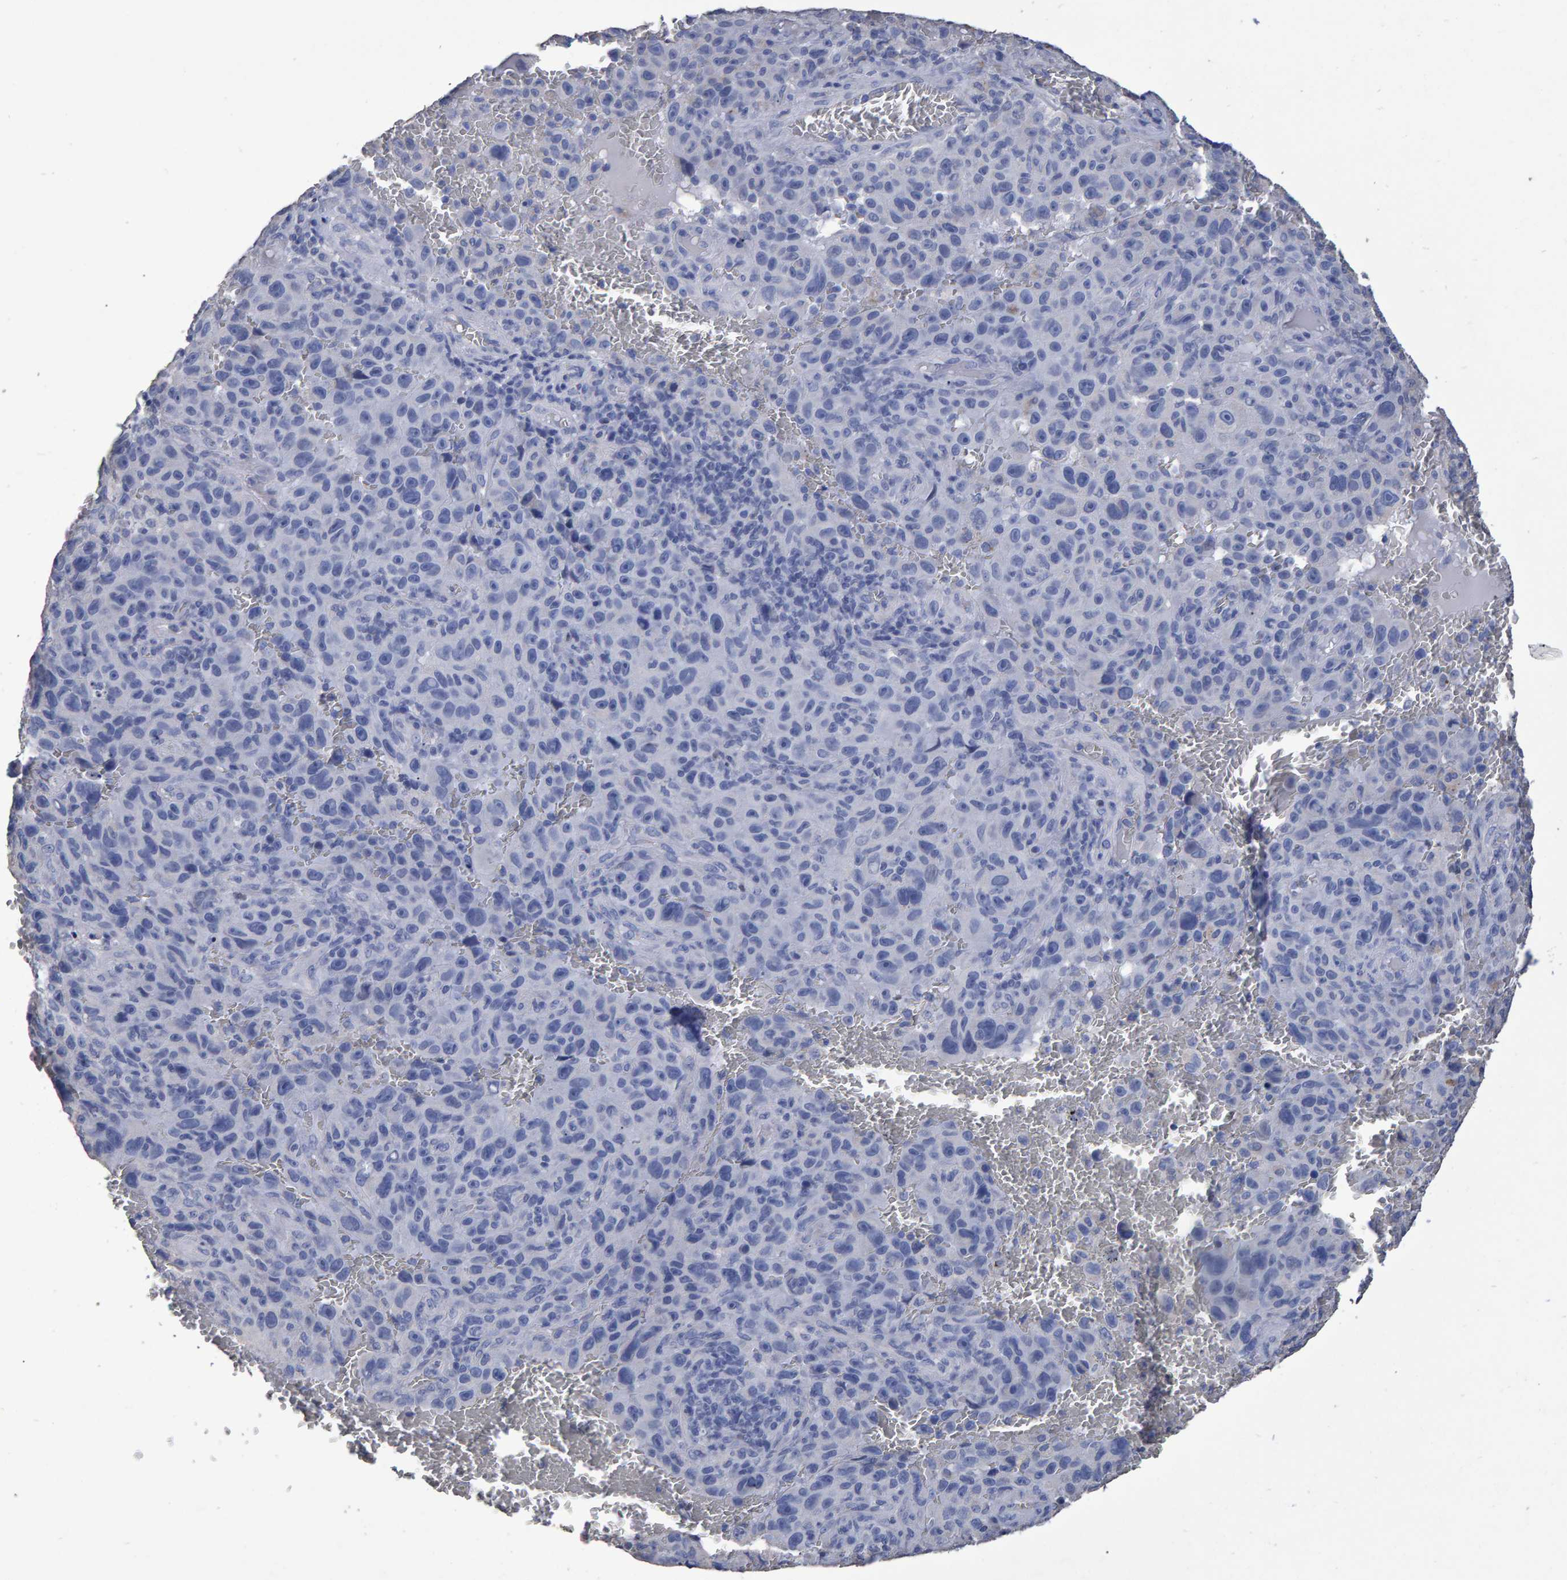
{"staining": {"intensity": "negative", "quantity": "none", "location": "none"}, "tissue": "melanoma", "cell_type": "Tumor cells", "image_type": "cancer", "snomed": [{"axis": "morphology", "description": "Malignant melanoma, NOS"}, {"axis": "topography", "description": "Skin"}], "caption": "DAB immunohistochemical staining of melanoma reveals no significant staining in tumor cells. (DAB (3,3'-diaminobenzidine) immunohistochemistry (IHC), high magnification).", "gene": "HEMGN", "patient": {"sex": "female", "age": 82}}